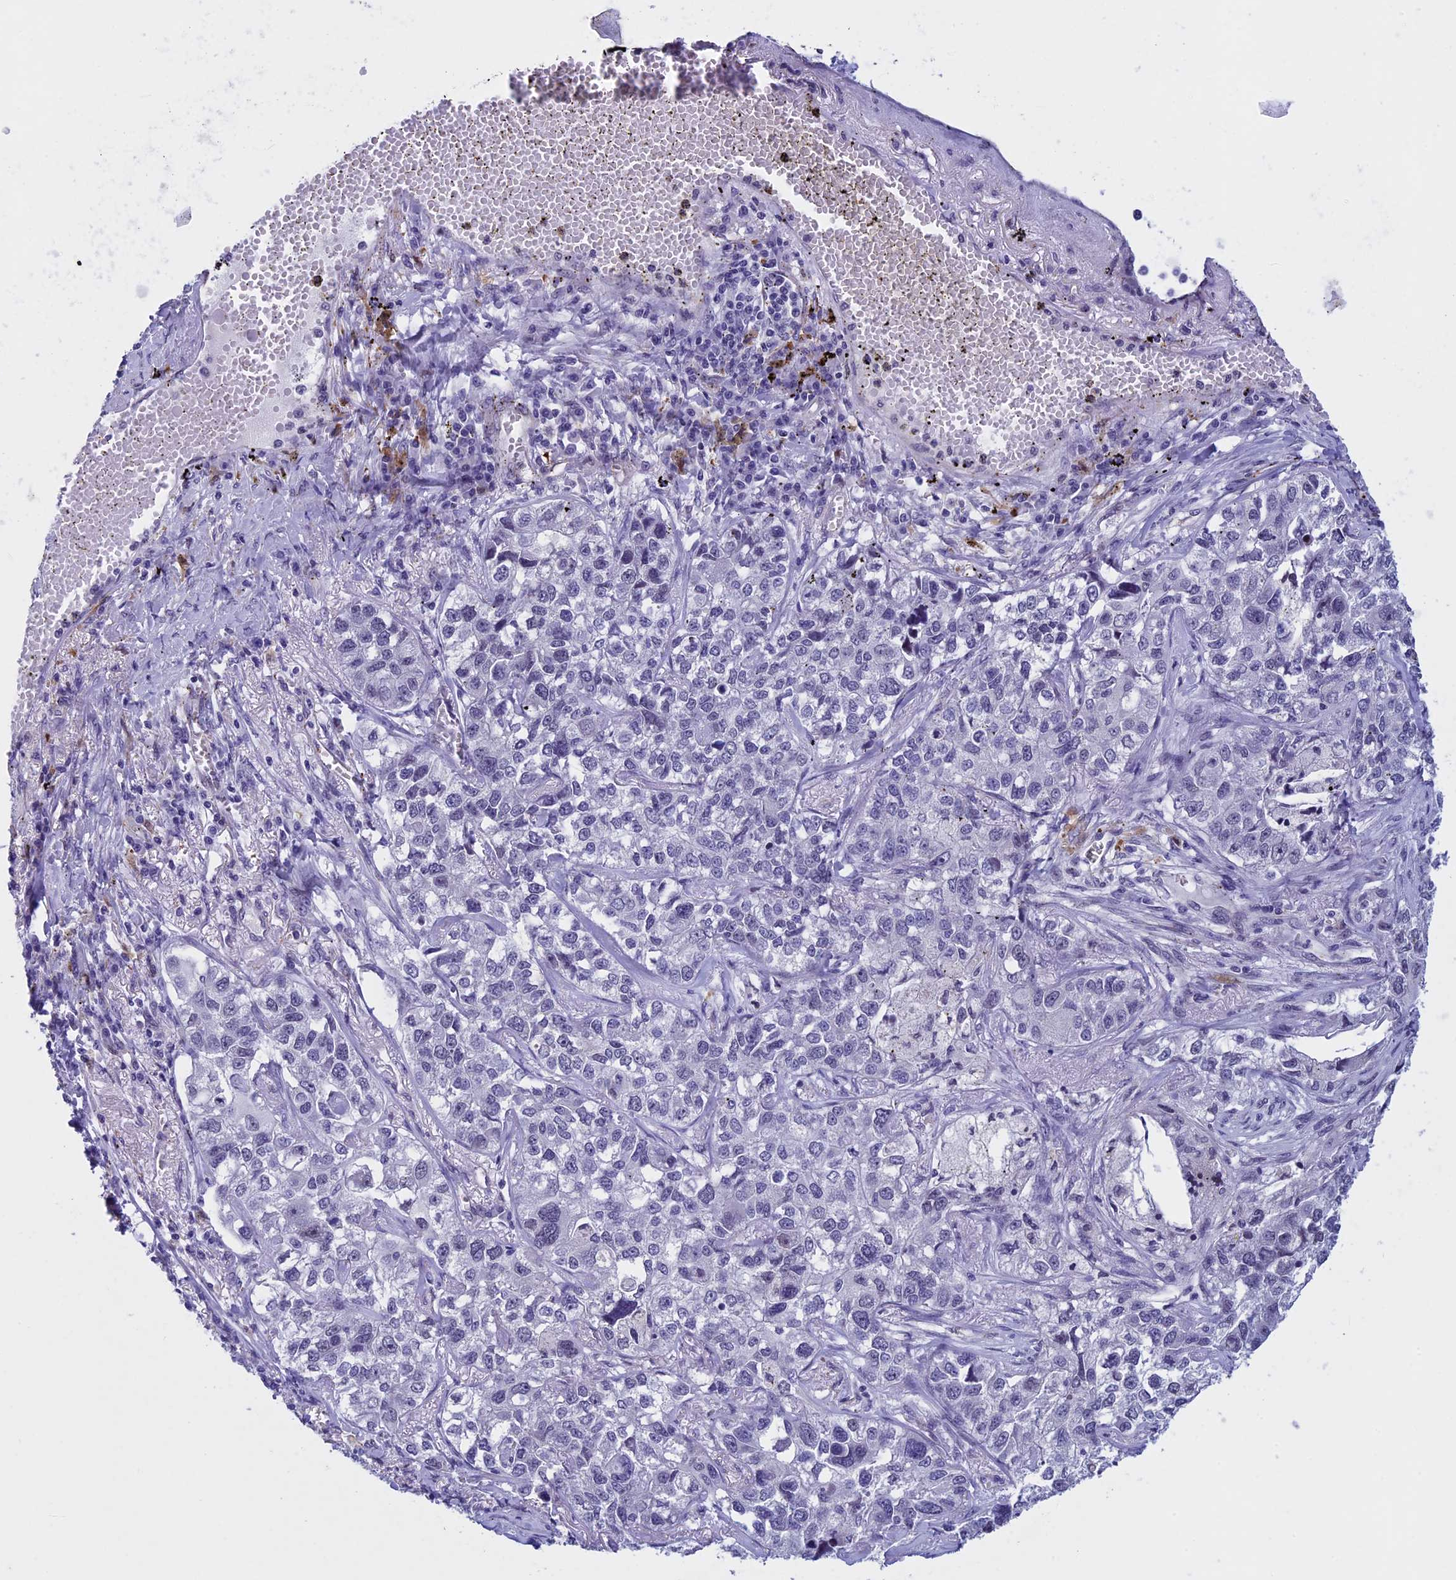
{"staining": {"intensity": "negative", "quantity": "none", "location": "none"}, "tissue": "lung cancer", "cell_type": "Tumor cells", "image_type": "cancer", "snomed": [{"axis": "morphology", "description": "Adenocarcinoma, NOS"}, {"axis": "topography", "description": "Lung"}], "caption": "Immunohistochemistry (IHC) micrograph of neoplastic tissue: lung adenocarcinoma stained with DAB reveals no significant protein positivity in tumor cells.", "gene": "NIPBL", "patient": {"sex": "male", "age": 49}}